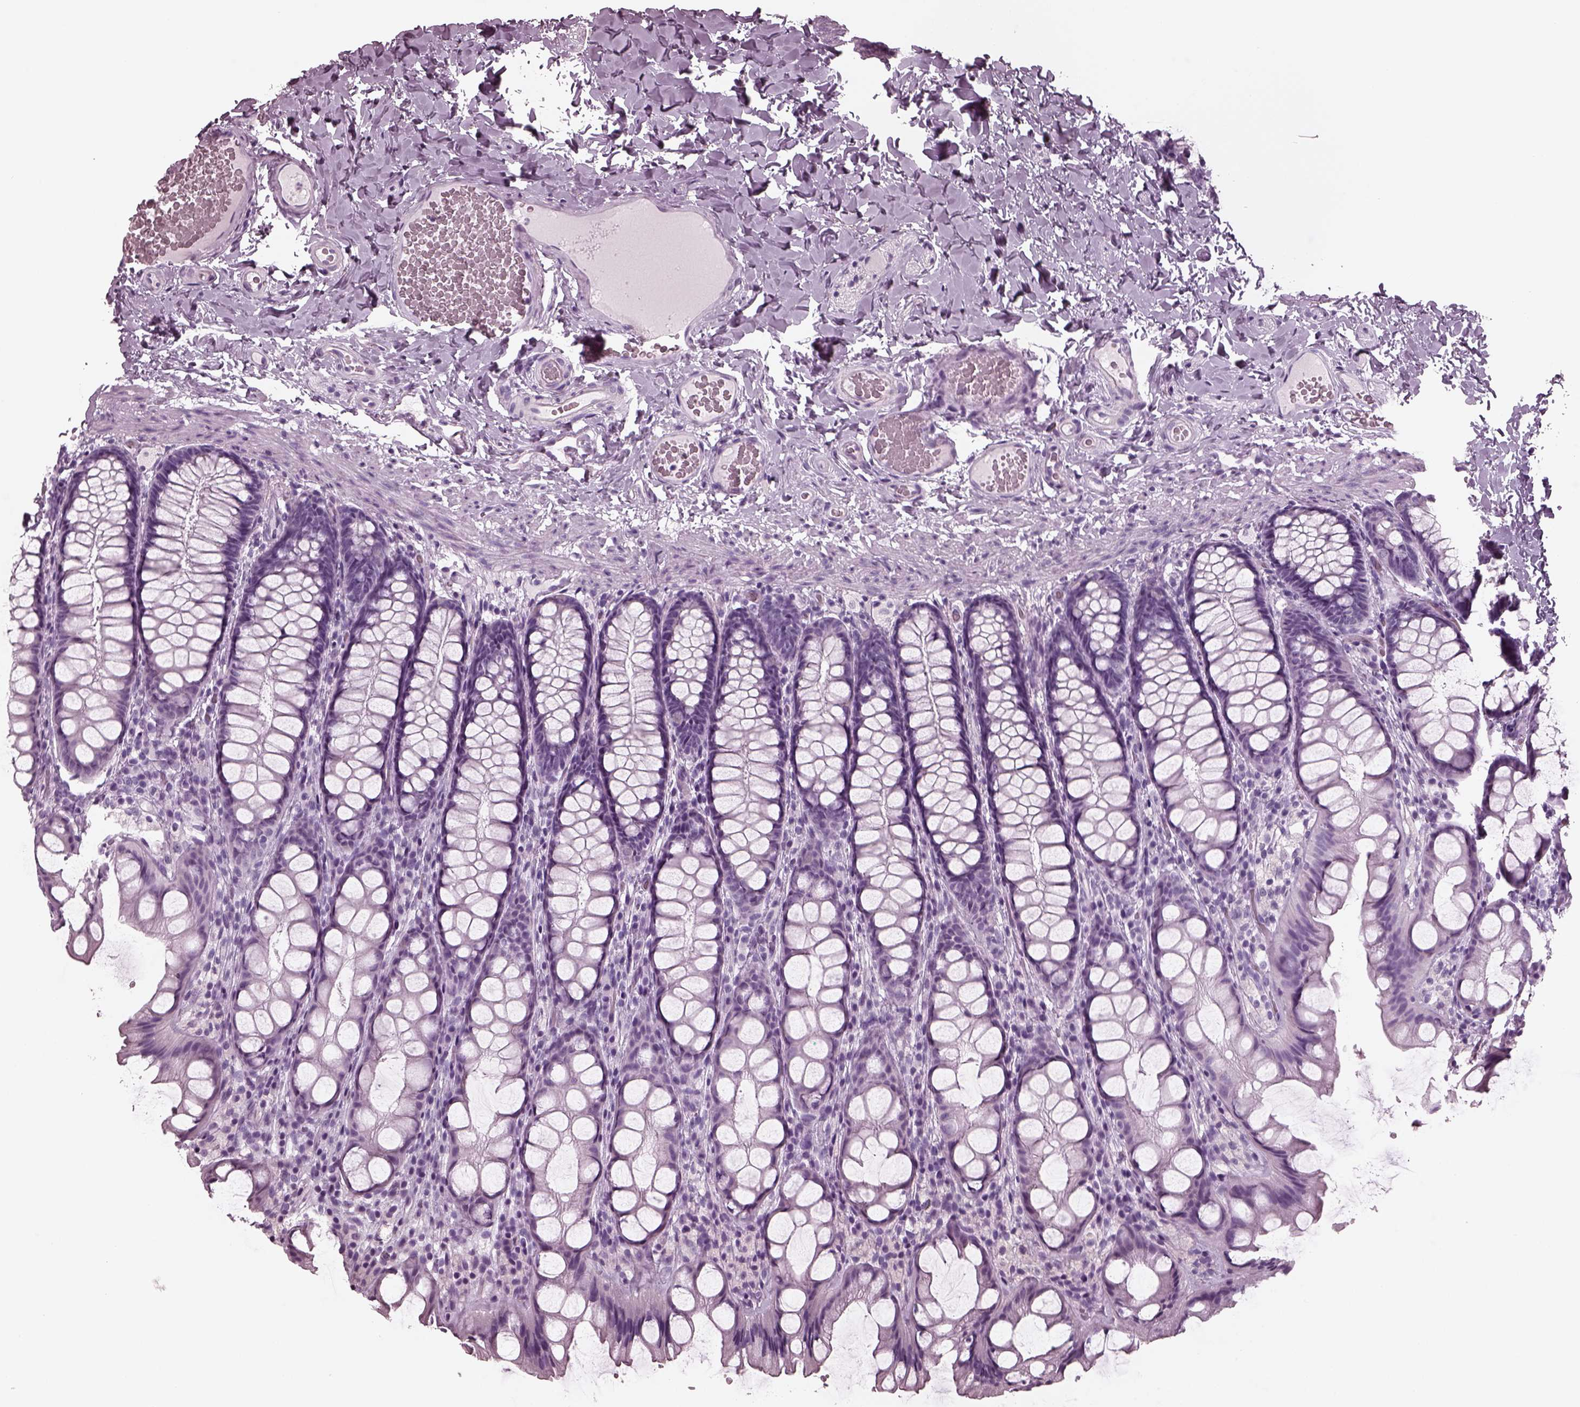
{"staining": {"intensity": "negative", "quantity": "none", "location": "none"}, "tissue": "colon", "cell_type": "Endothelial cells", "image_type": "normal", "snomed": [{"axis": "morphology", "description": "Normal tissue, NOS"}, {"axis": "topography", "description": "Colon"}], "caption": "Micrograph shows no significant protein expression in endothelial cells of unremarkable colon. Nuclei are stained in blue.", "gene": "RCVRN", "patient": {"sex": "male", "age": 47}}